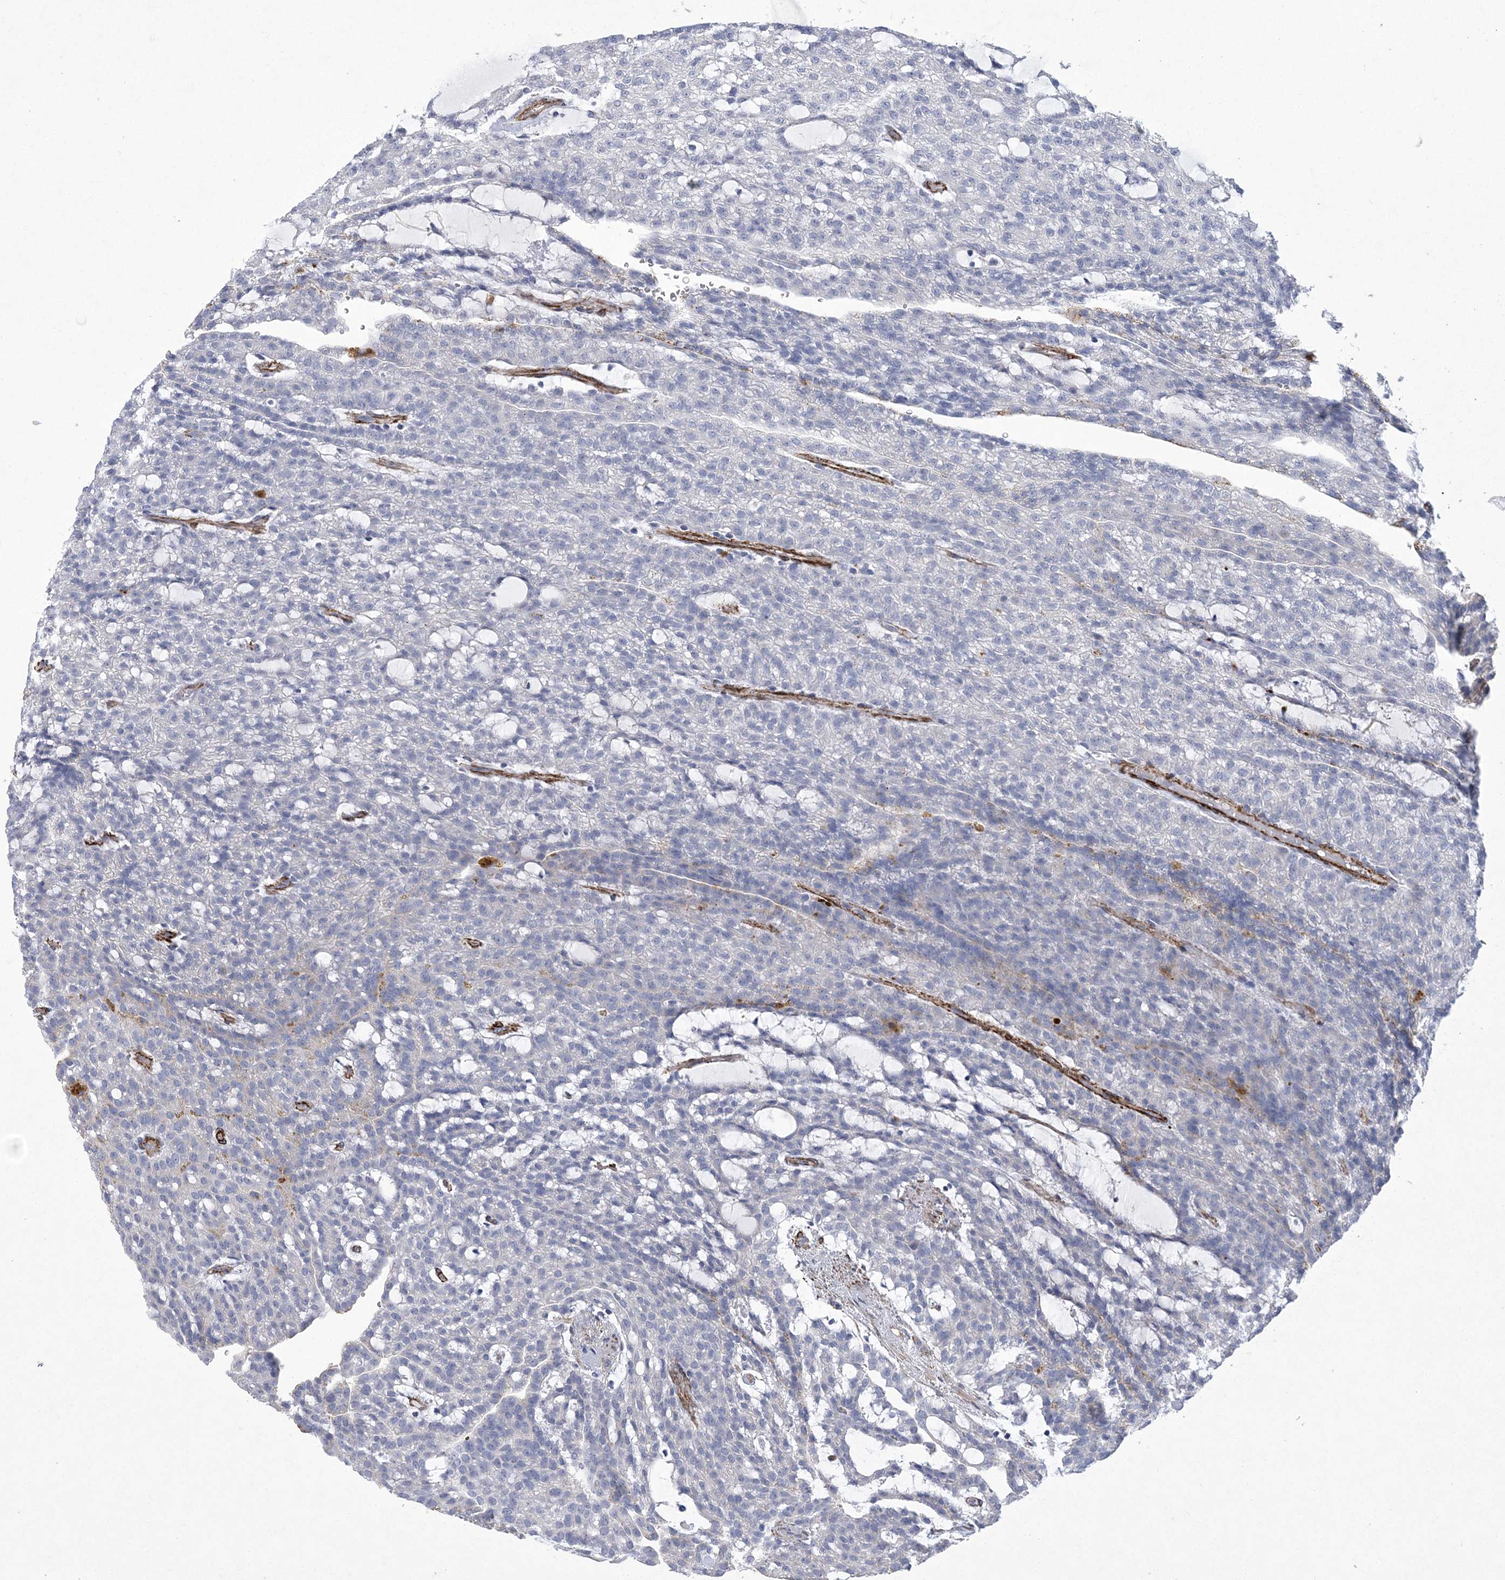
{"staining": {"intensity": "negative", "quantity": "none", "location": "none"}, "tissue": "renal cancer", "cell_type": "Tumor cells", "image_type": "cancer", "snomed": [{"axis": "morphology", "description": "Adenocarcinoma, NOS"}, {"axis": "topography", "description": "Kidney"}], "caption": "Tumor cells show no significant positivity in renal cancer.", "gene": "ARSJ", "patient": {"sex": "male", "age": 63}}